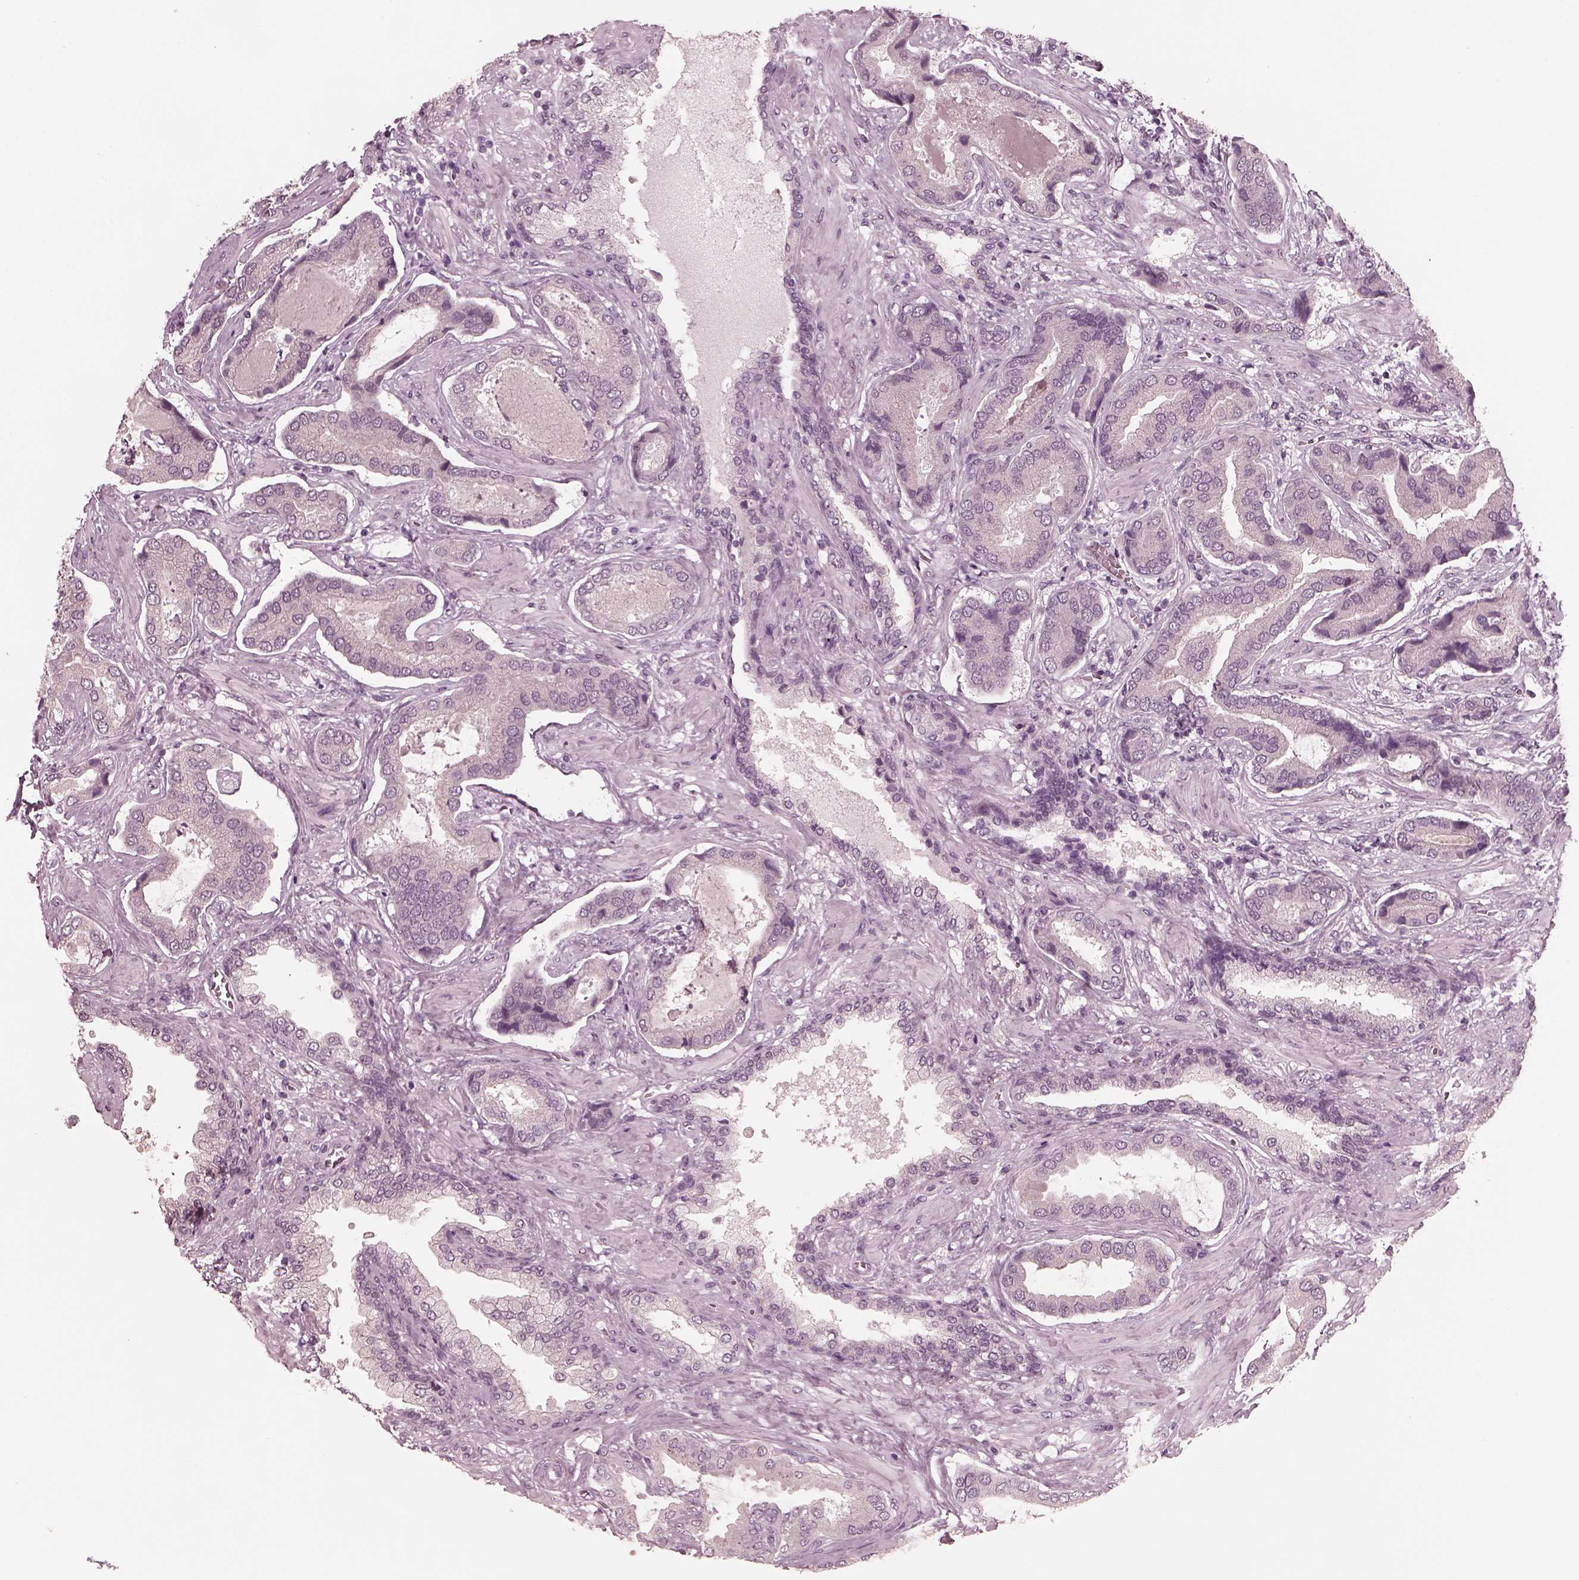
{"staining": {"intensity": "negative", "quantity": "none", "location": "none"}, "tissue": "prostate cancer", "cell_type": "Tumor cells", "image_type": "cancer", "snomed": [{"axis": "morphology", "description": "Adenocarcinoma, NOS"}, {"axis": "topography", "description": "Prostate"}], "caption": "Immunohistochemical staining of human prostate cancer displays no significant positivity in tumor cells.", "gene": "SAXO1", "patient": {"sex": "male", "age": 64}}